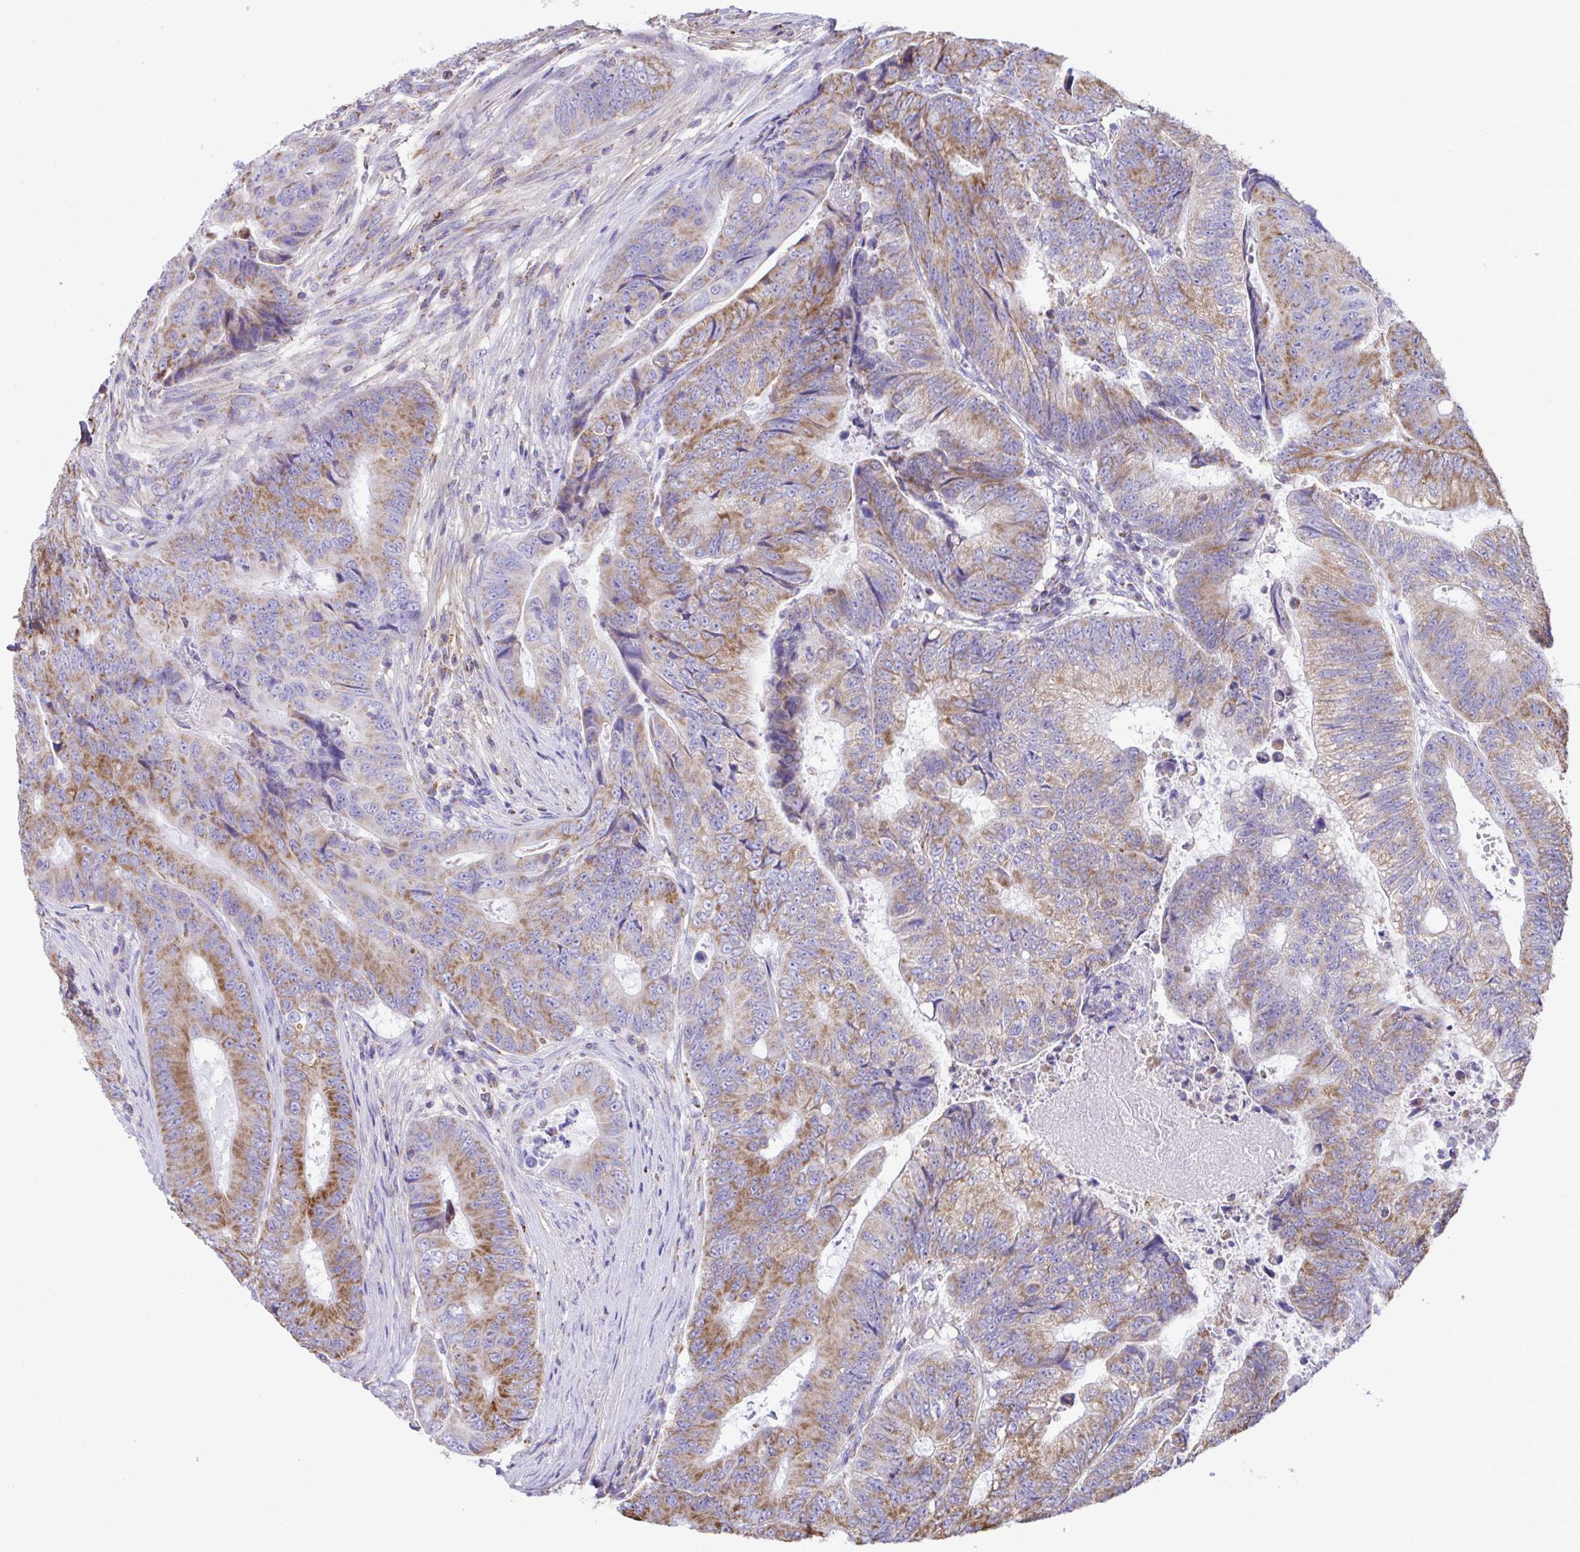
{"staining": {"intensity": "moderate", "quantity": "25%-75%", "location": "cytoplasmic/membranous"}, "tissue": "colorectal cancer", "cell_type": "Tumor cells", "image_type": "cancer", "snomed": [{"axis": "morphology", "description": "Adenocarcinoma, NOS"}, {"axis": "topography", "description": "Colon"}], "caption": "A high-resolution micrograph shows IHC staining of adenocarcinoma (colorectal), which demonstrates moderate cytoplasmic/membranous expression in about 25%-75% of tumor cells. (DAB IHC with brightfield microscopy, high magnification).", "gene": "PCMTD2", "patient": {"sex": "female", "age": 48}}